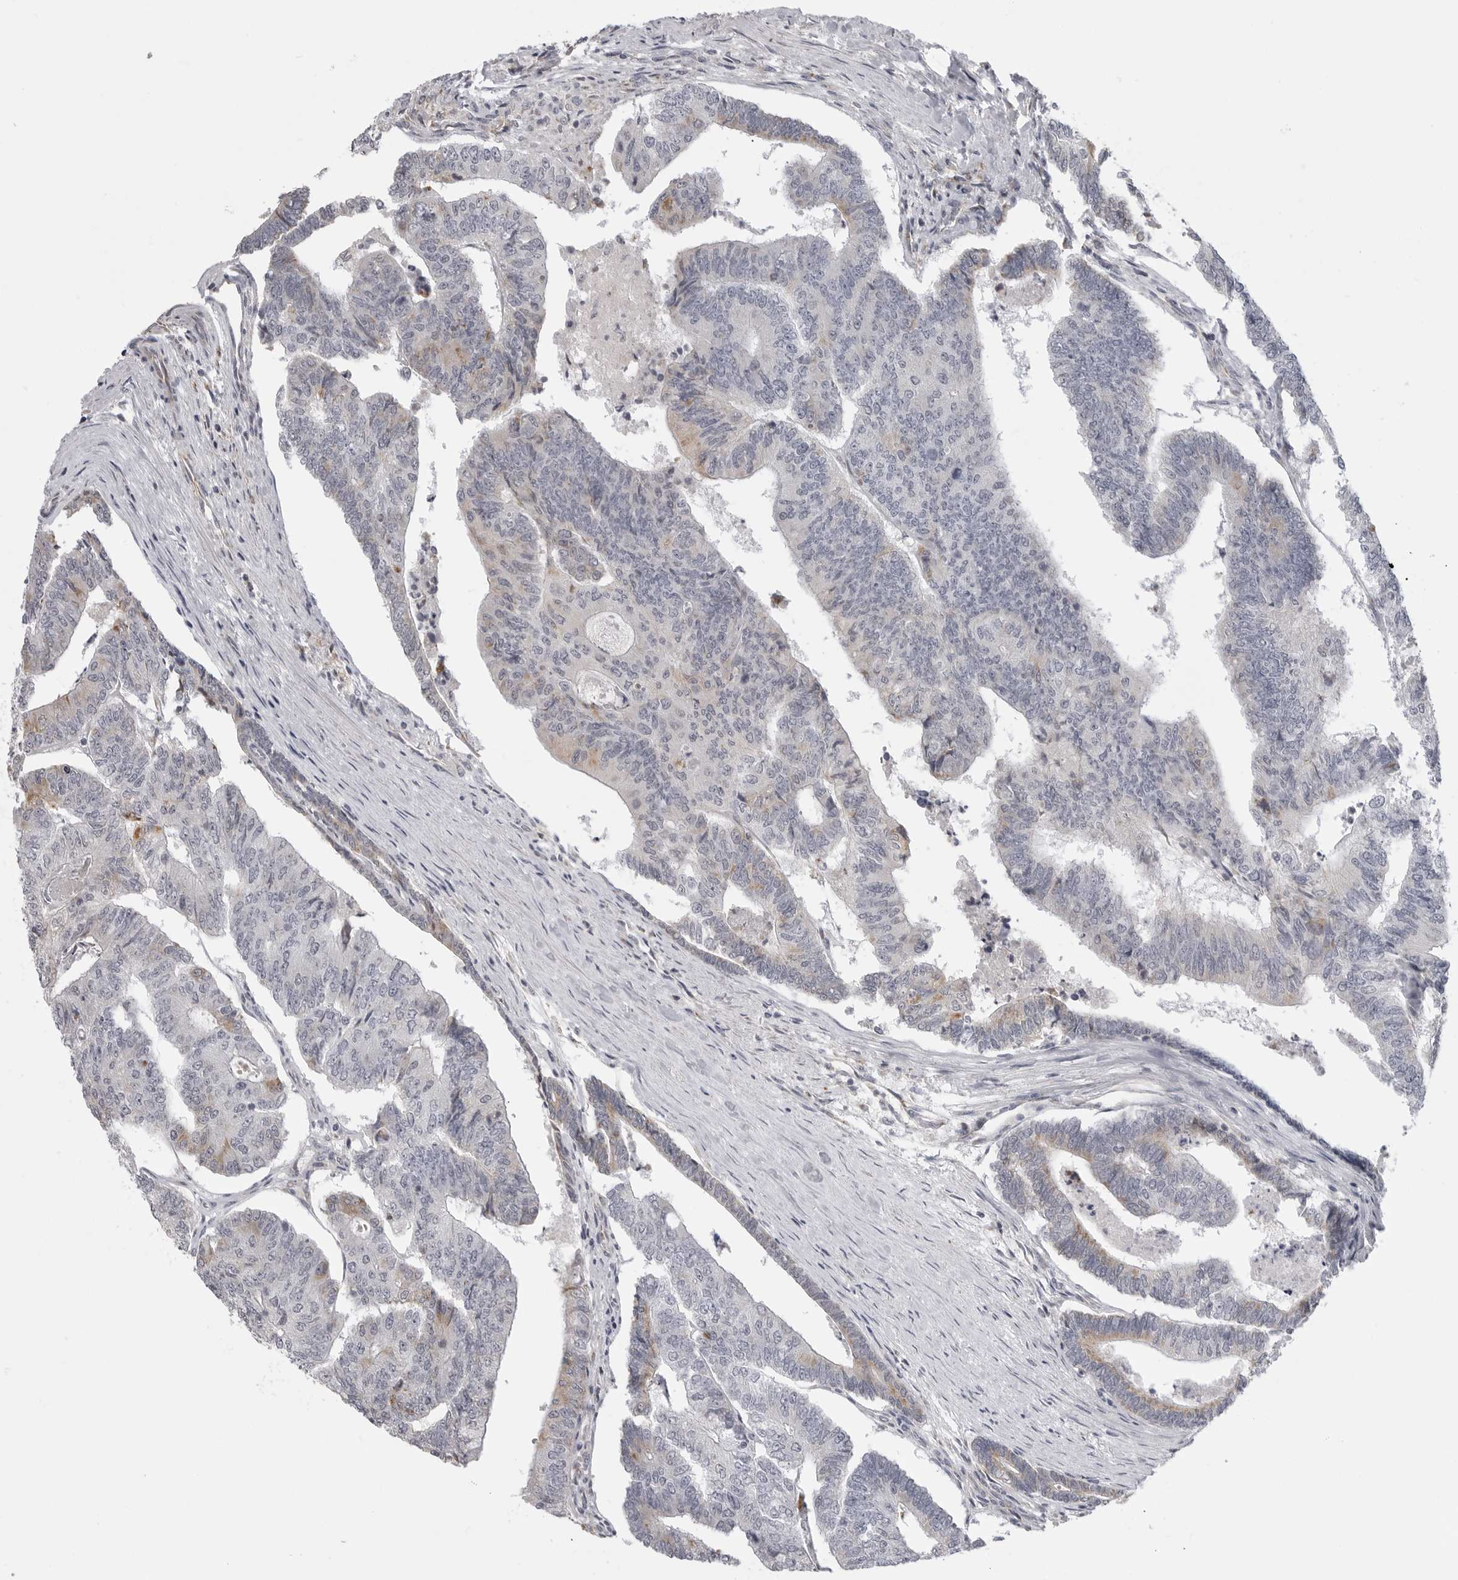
{"staining": {"intensity": "negative", "quantity": "none", "location": "none"}, "tissue": "colorectal cancer", "cell_type": "Tumor cells", "image_type": "cancer", "snomed": [{"axis": "morphology", "description": "Adenocarcinoma, NOS"}, {"axis": "topography", "description": "Colon"}], "caption": "Photomicrograph shows no protein expression in tumor cells of colorectal adenocarcinoma tissue.", "gene": "MAP7D1", "patient": {"sex": "female", "age": 67}}